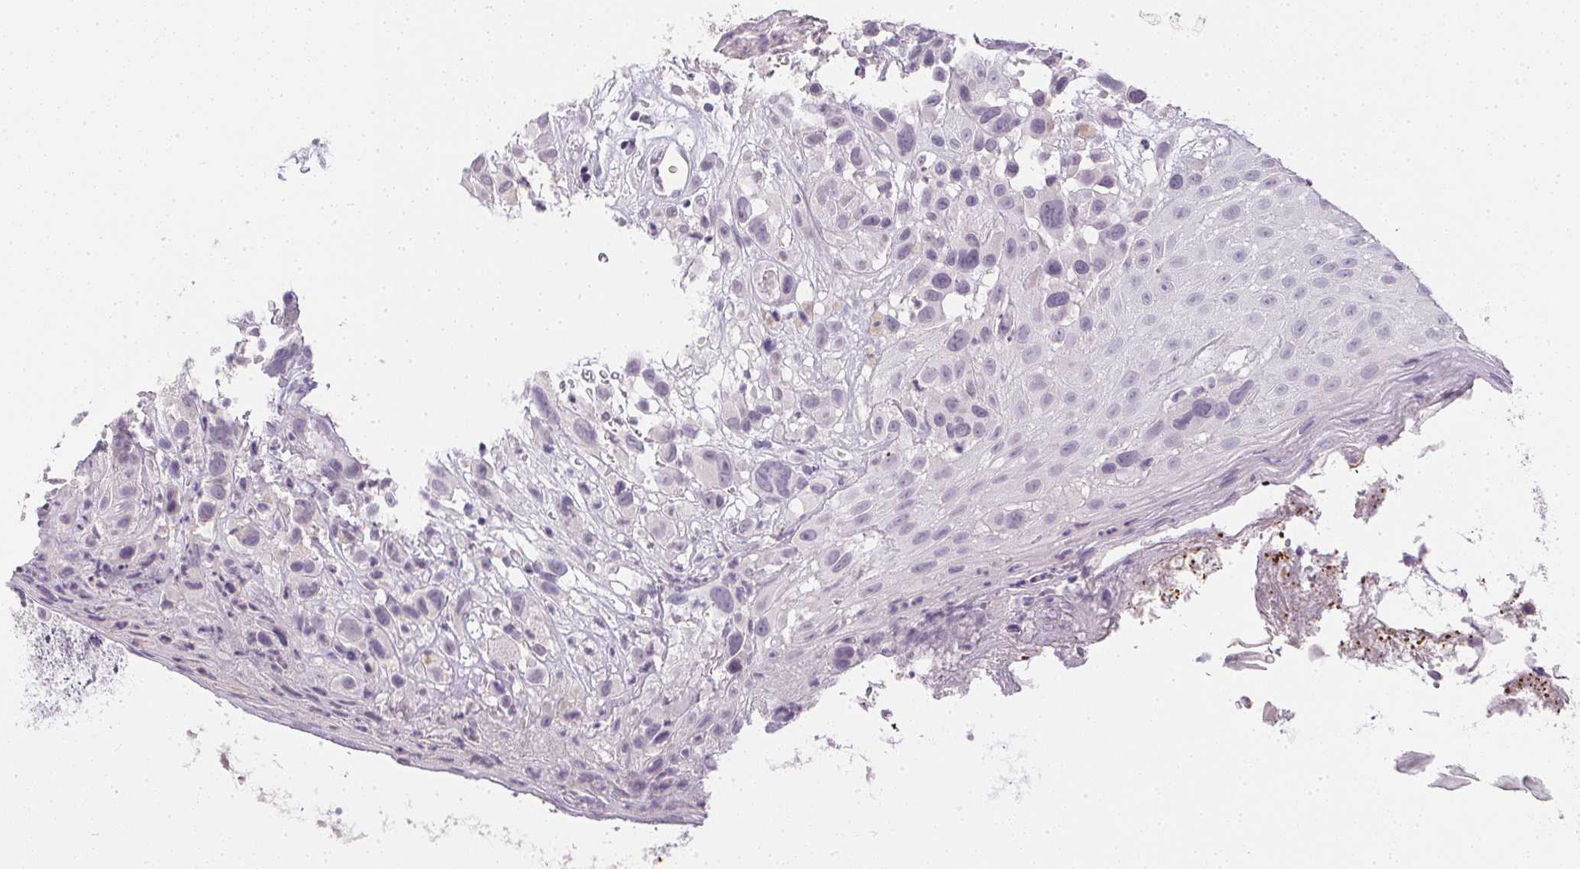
{"staining": {"intensity": "negative", "quantity": "none", "location": "none"}, "tissue": "melanoma", "cell_type": "Tumor cells", "image_type": "cancer", "snomed": [{"axis": "morphology", "description": "Malignant melanoma, NOS"}, {"axis": "topography", "description": "Skin"}], "caption": "Immunohistochemistry (IHC) image of human melanoma stained for a protein (brown), which exhibits no staining in tumor cells. (DAB (3,3'-diaminobenzidine) immunohistochemistry visualized using brightfield microscopy, high magnification).", "gene": "PPY", "patient": {"sex": "male", "age": 68}}